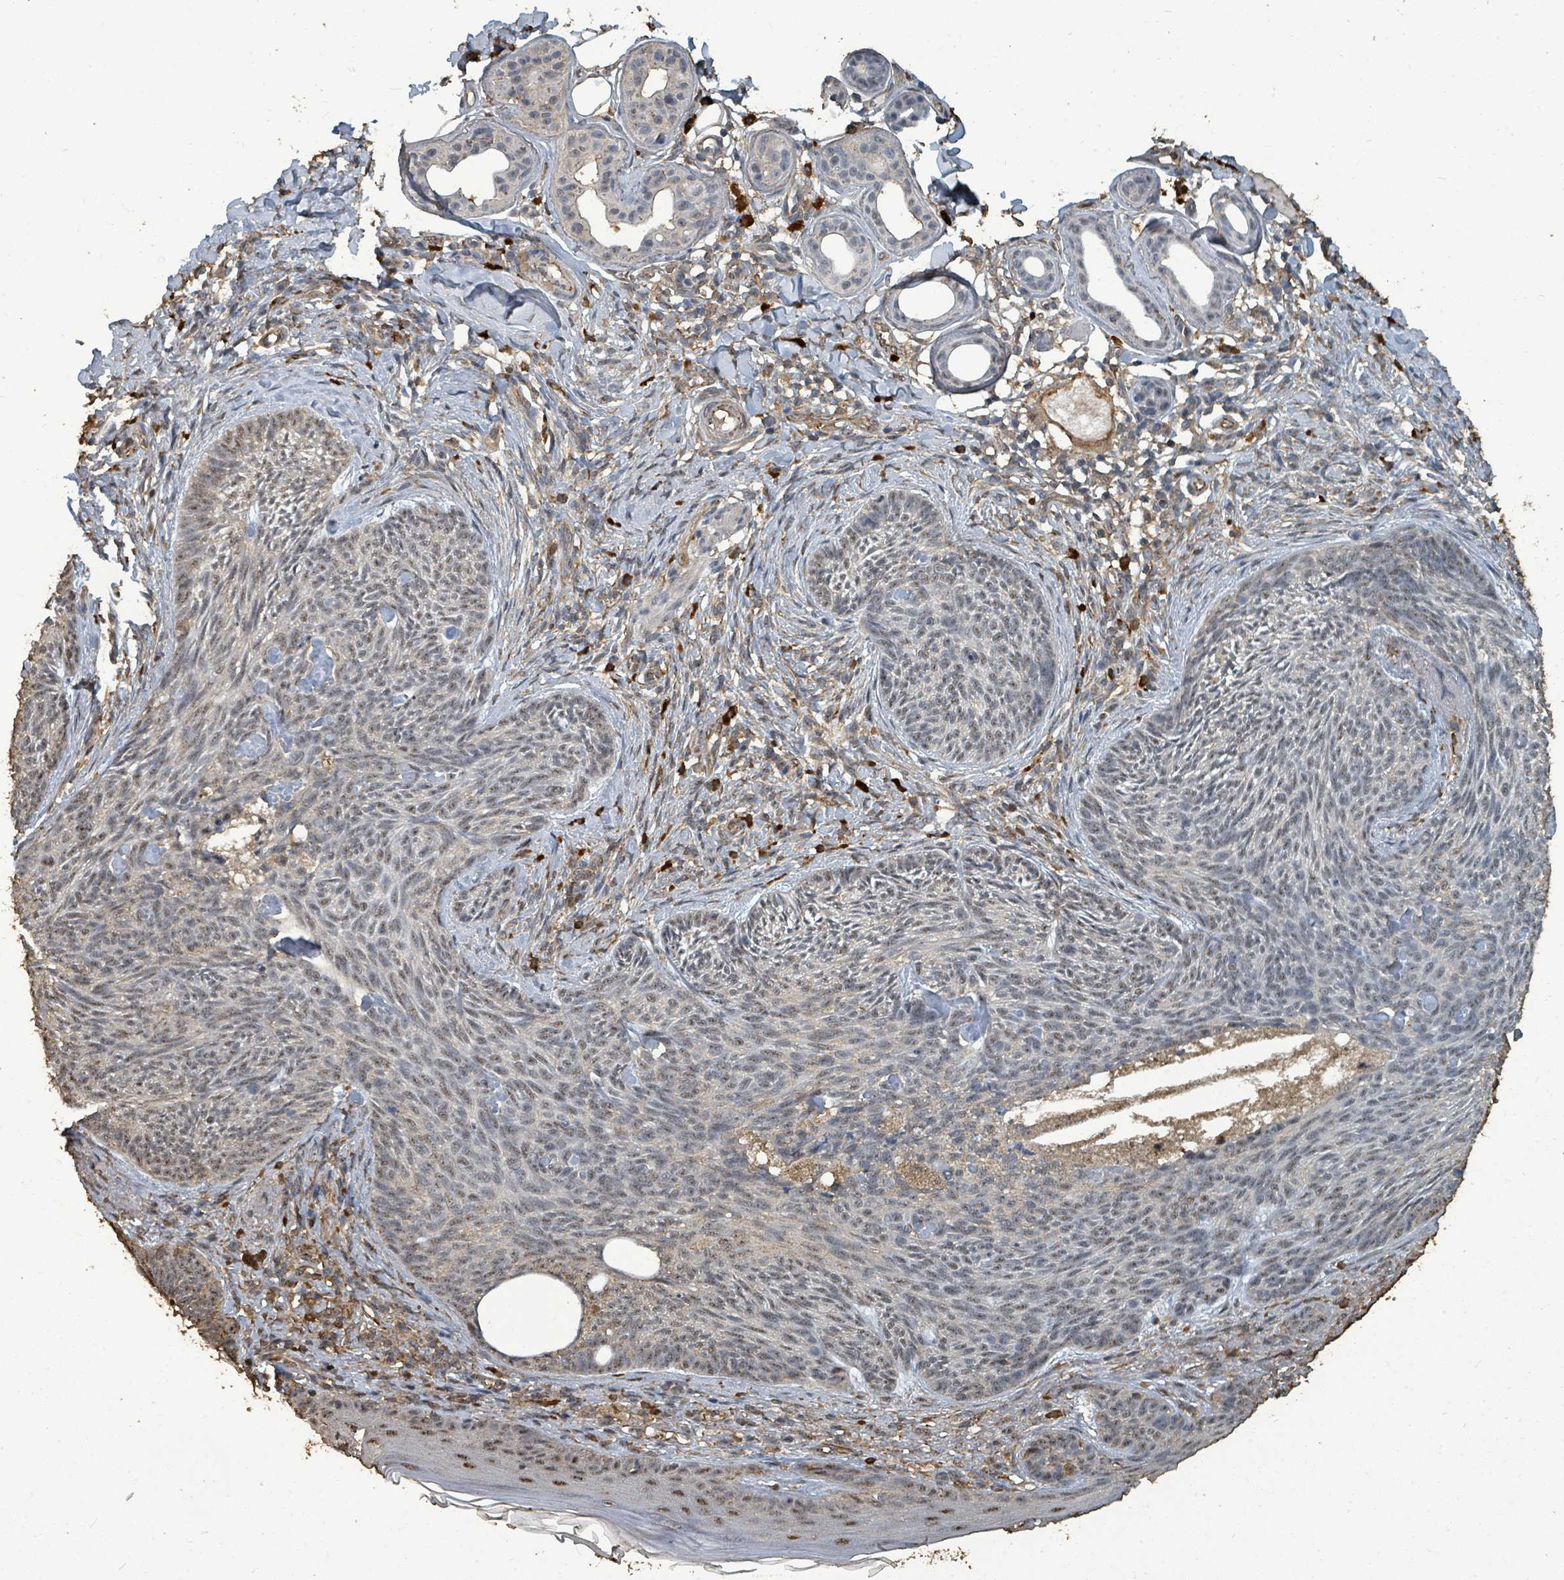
{"staining": {"intensity": "weak", "quantity": "25%-75%", "location": "nuclear"}, "tissue": "skin cancer", "cell_type": "Tumor cells", "image_type": "cancer", "snomed": [{"axis": "morphology", "description": "Basal cell carcinoma"}, {"axis": "topography", "description": "Skin"}], "caption": "Skin cancer stained for a protein (brown) demonstrates weak nuclear positive expression in approximately 25%-75% of tumor cells.", "gene": "C6orf52", "patient": {"sex": "male", "age": 73}}